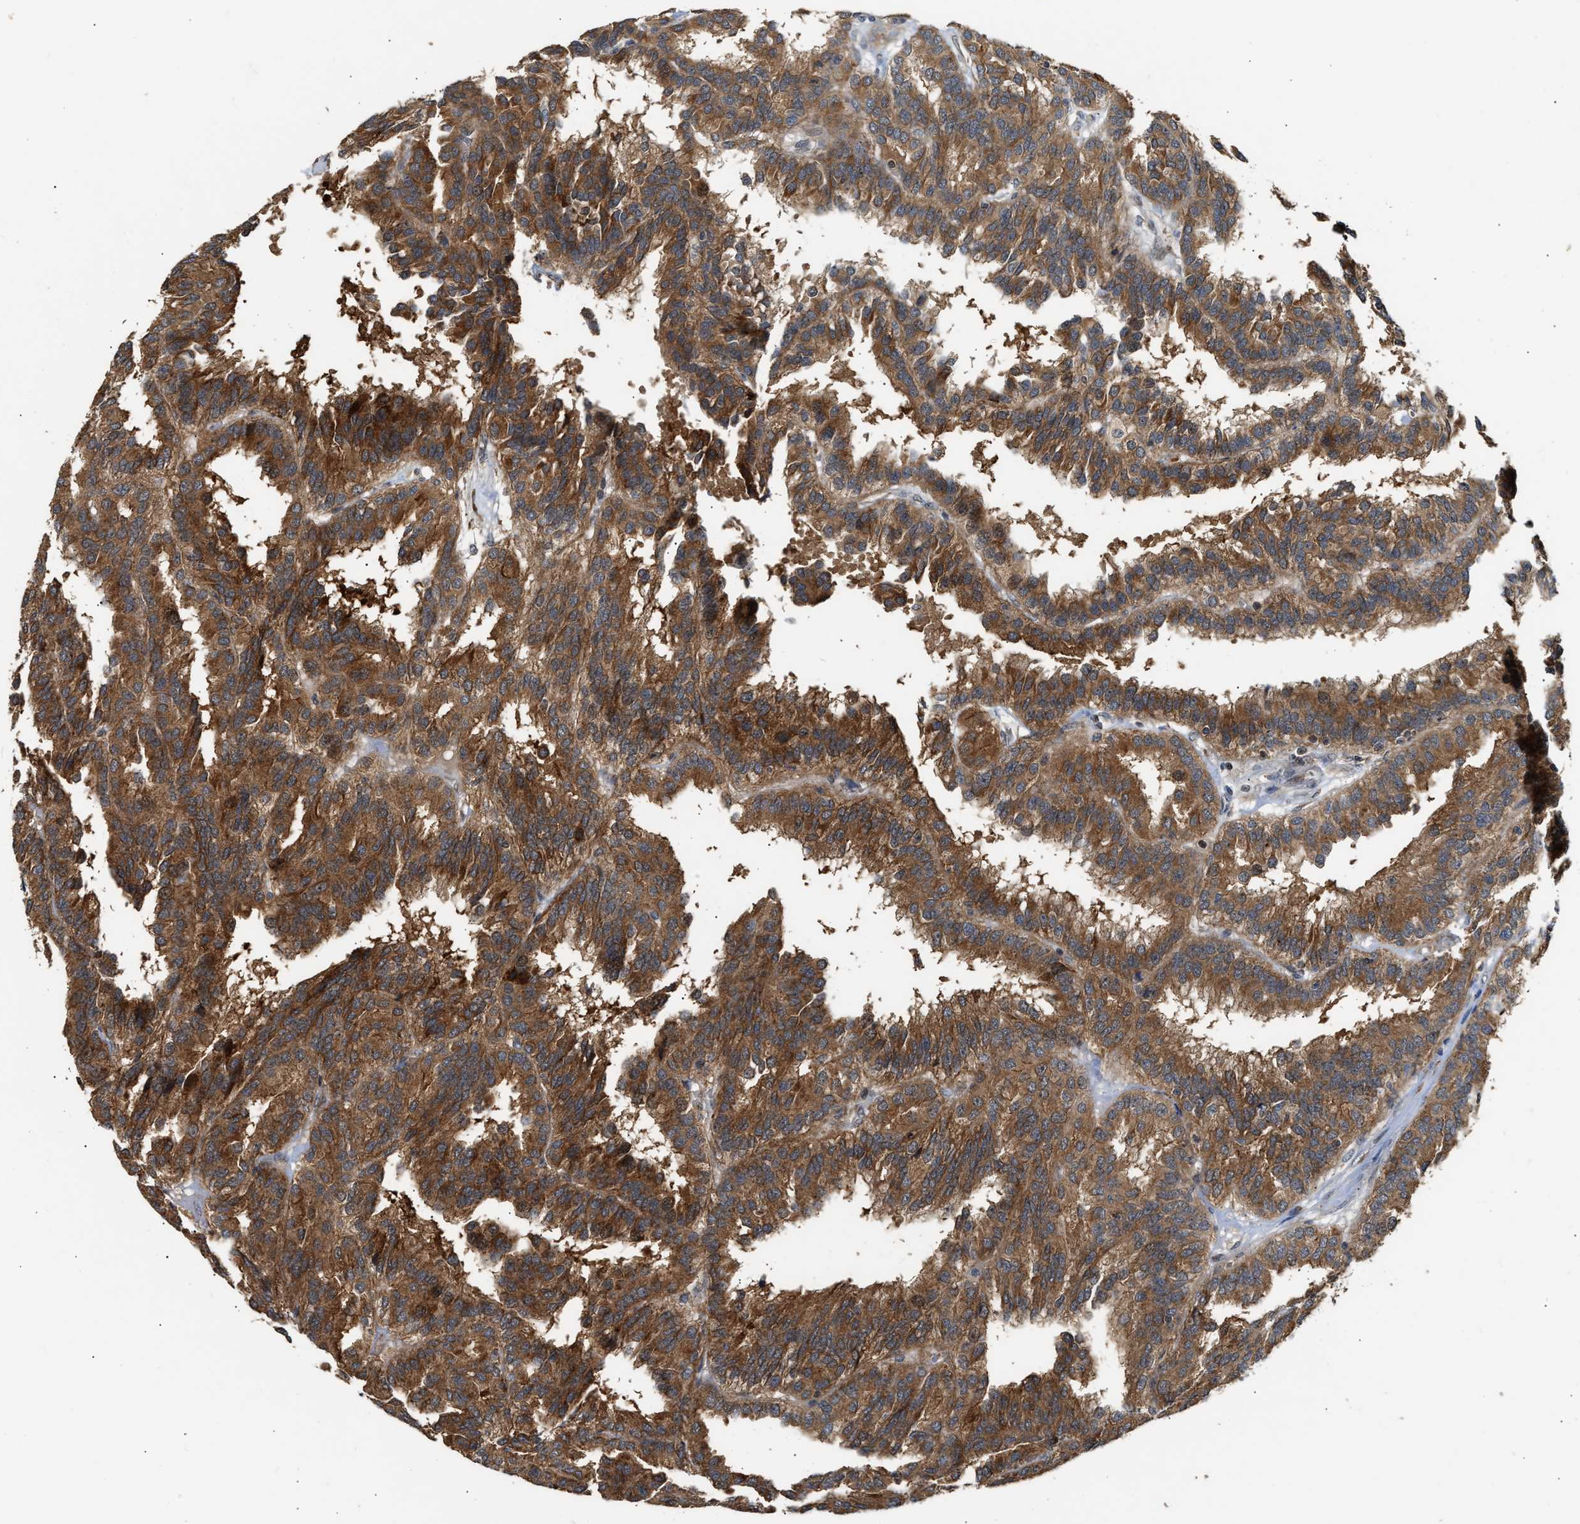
{"staining": {"intensity": "strong", "quantity": ">75%", "location": "cytoplasmic/membranous"}, "tissue": "renal cancer", "cell_type": "Tumor cells", "image_type": "cancer", "snomed": [{"axis": "morphology", "description": "Adenocarcinoma, NOS"}, {"axis": "topography", "description": "Kidney"}], "caption": "Human adenocarcinoma (renal) stained with a brown dye reveals strong cytoplasmic/membranous positive staining in about >75% of tumor cells.", "gene": "EXTL2", "patient": {"sex": "male", "age": 46}}